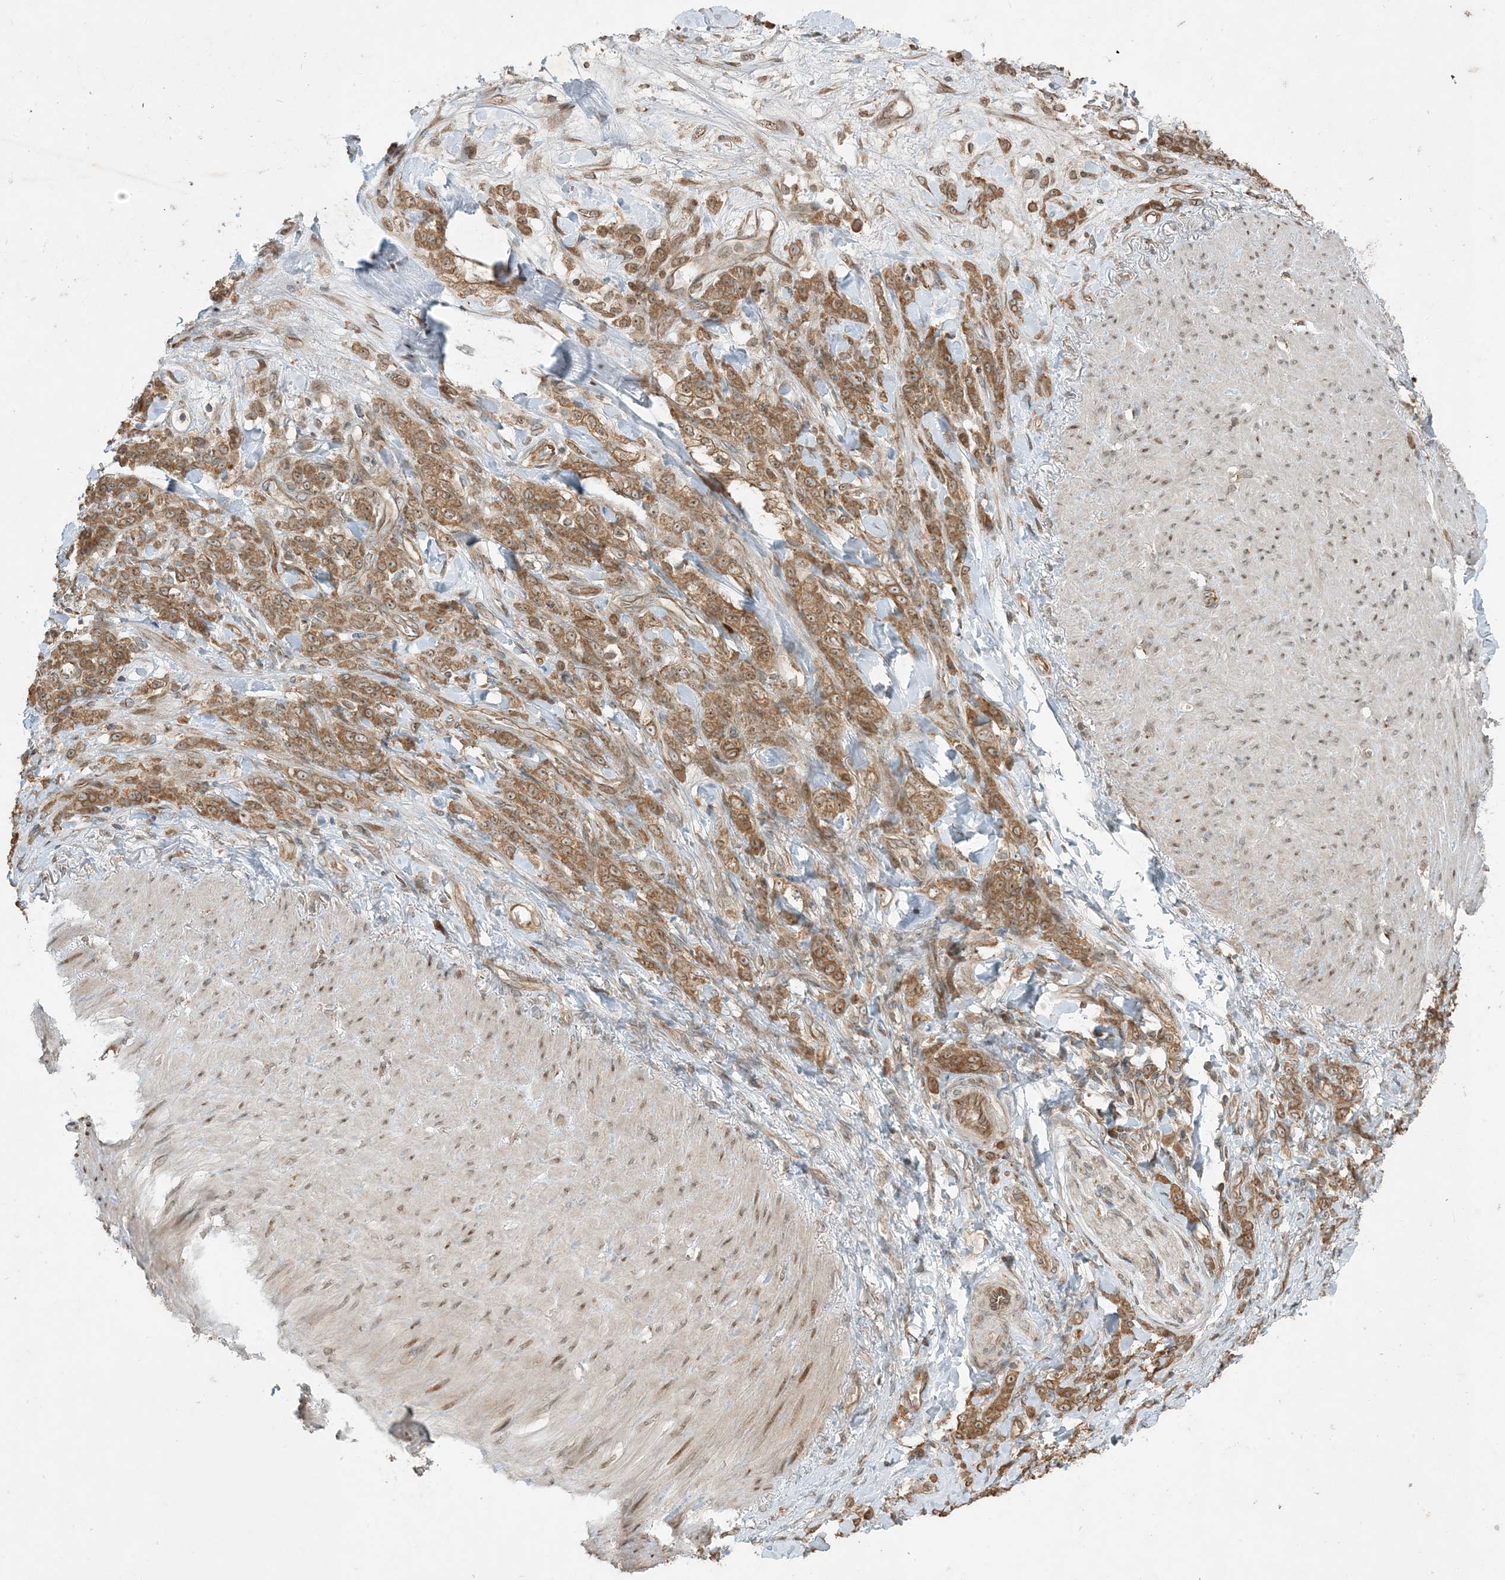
{"staining": {"intensity": "moderate", "quantity": ">75%", "location": "cytoplasmic/membranous"}, "tissue": "stomach cancer", "cell_type": "Tumor cells", "image_type": "cancer", "snomed": [{"axis": "morphology", "description": "Normal tissue, NOS"}, {"axis": "morphology", "description": "Adenocarcinoma, NOS"}, {"axis": "topography", "description": "Stomach"}], "caption": "Adenocarcinoma (stomach) tissue reveals moderate cytoplasmic/membranous expression in approximately >75% of tumor cells, visualized by immunohistochemistry. (brown staining indicates protein expression, while blue staining denotes nuclei).", "gene": "COMMD8", "patient": {"sex": "male", "age": 82}}